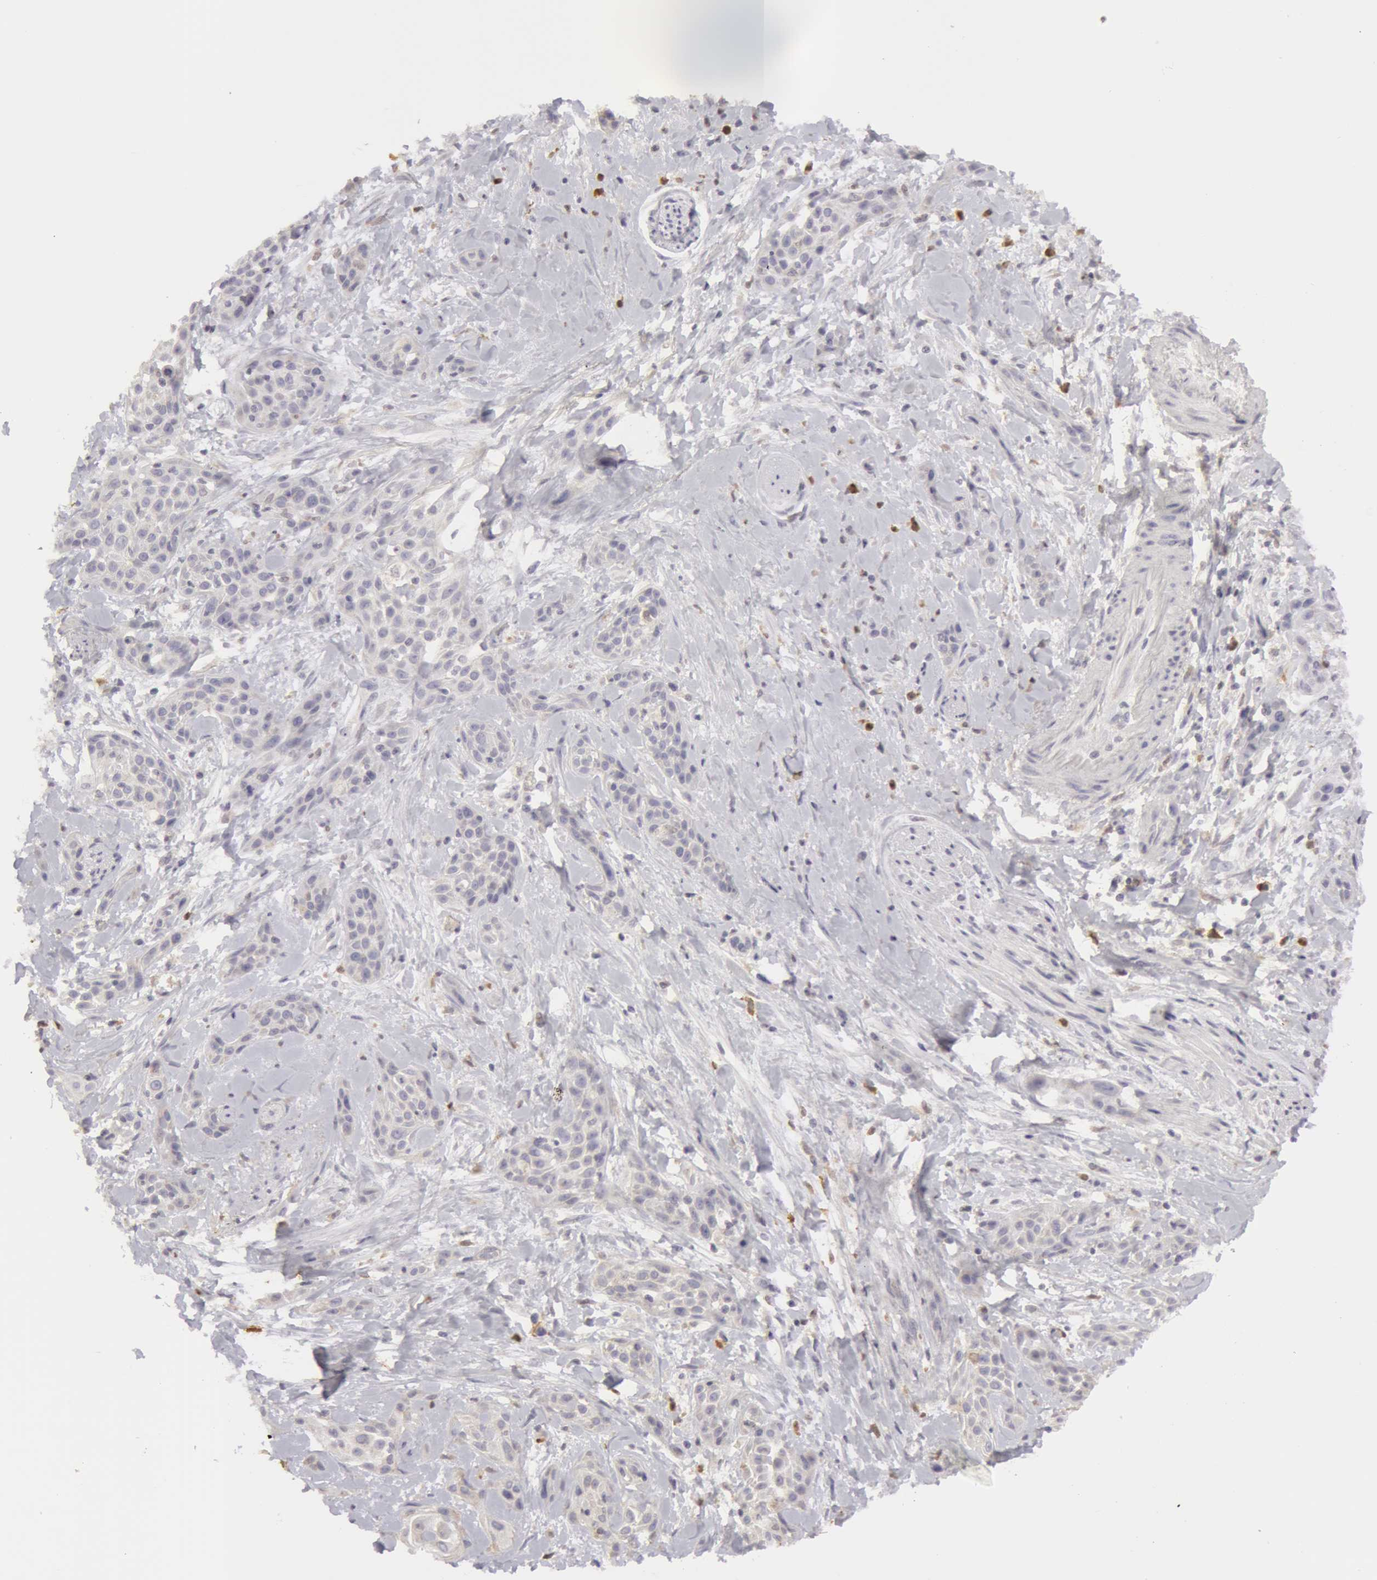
{"staining": {"intensity": "weak", "quantity": "<25%", "location": "cytoplasmic/membranous"}, "tissue": "skin cancer", "cell_type": "Tumor cells", "image_type": "cancer", "snomed": [{"axis": "morphology", "description": "Squamous cell carcinoma, NOS"}, {"axis": "topography", "description": "Skin"}, {"axis": "topography", "description": "Anal"}], "caption": "The image reveals no staining of tumor cells in squamous cell carcinoma (skin). (Stains: DAB immunohistochemistry (IHC) with hematoxylin counter stain, Microscopy: brightfield microscopy at high magnification).", "gene": "CAT", "patient": {"sex": "male", "age": 64}}